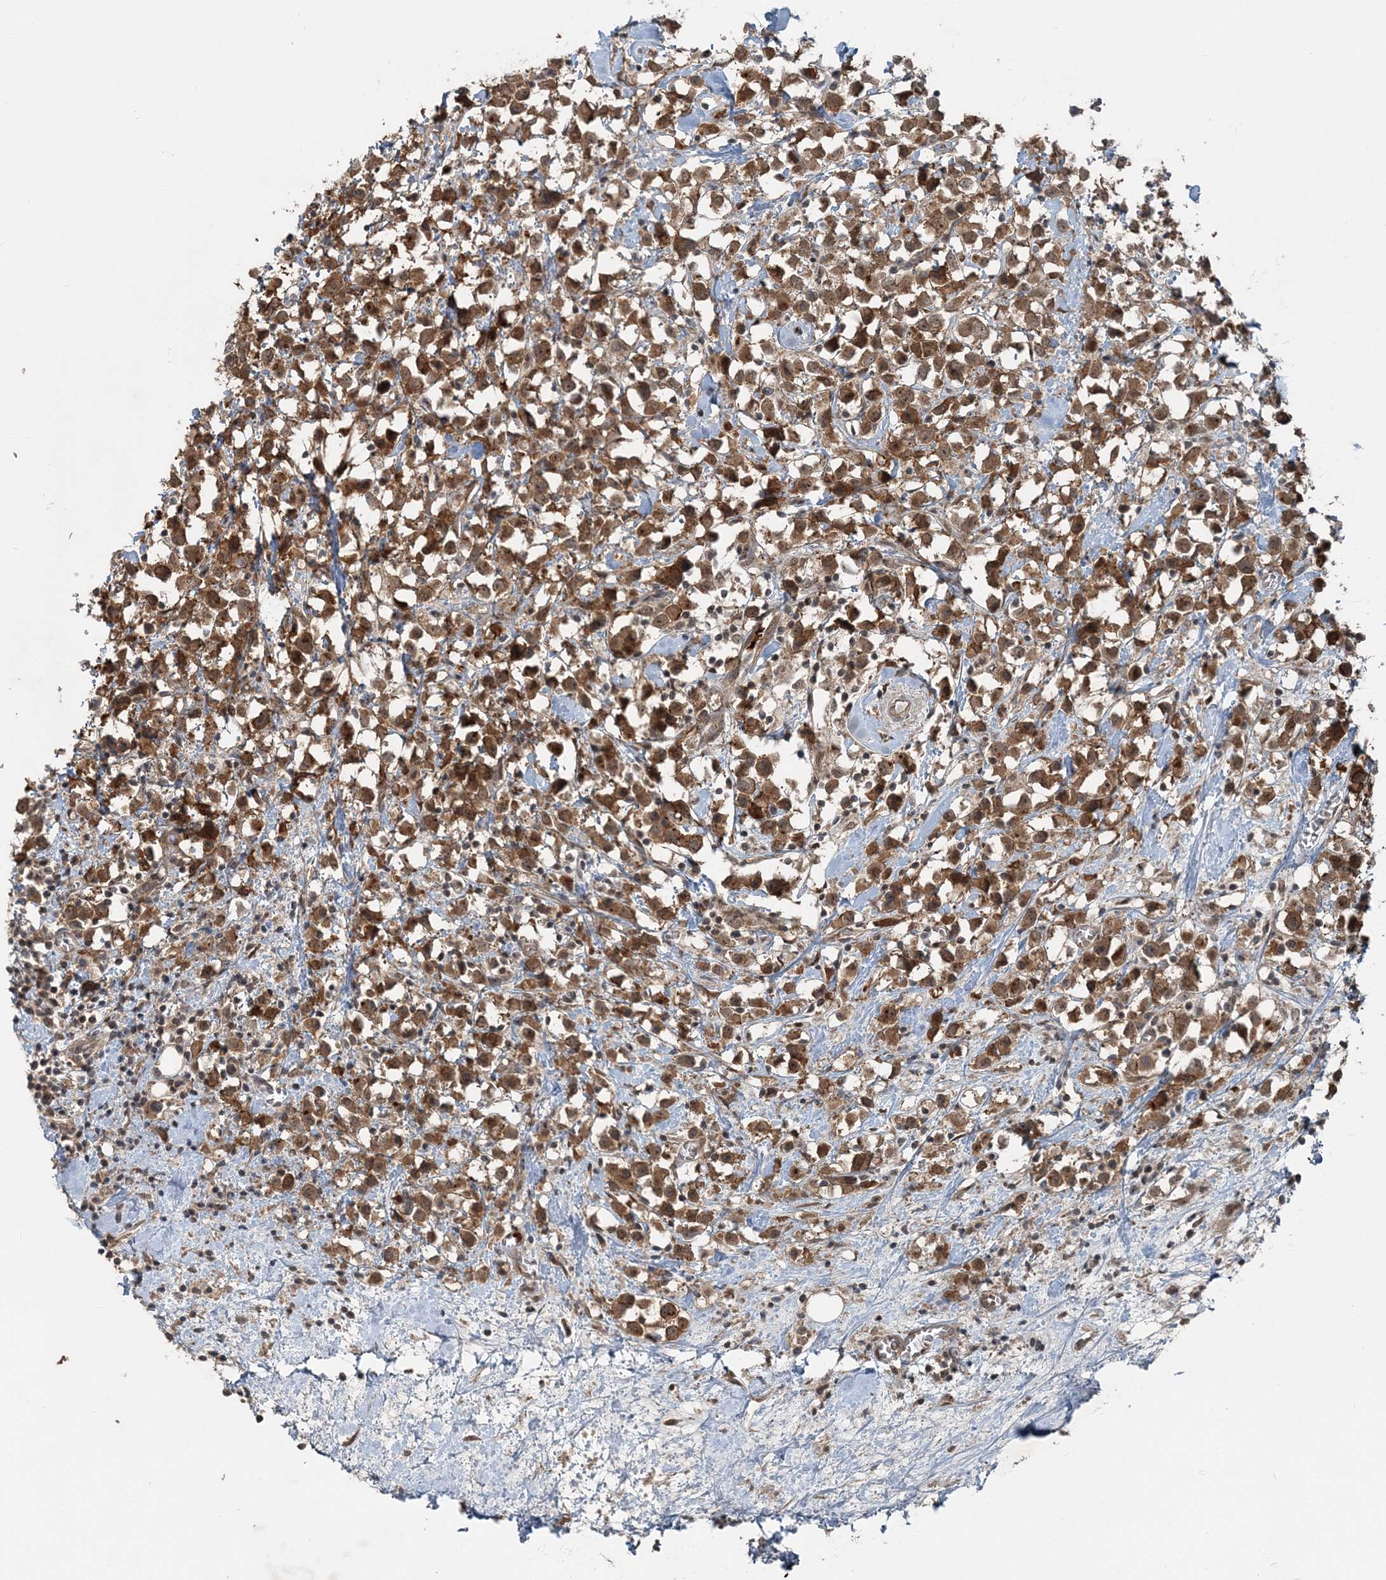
{"staining": {"intensity": "moderate", "quantity": ">75%", "location": "cytoplasmic/membranous,nuclear"}, "tissue": "breast cancer", "cell_type": "Tumor cells", "image_type": "cancer", "snomed": [{"axis": "morphology", "description": "Duct carcinoma"}, {"axis": "topography", "description": "Breast"}], "caption": "This image shows immunohistochemistry staining of intraductal carcinoma (breast), with medium moderate cytoplasmic/membranous and nuclear staining in approximately >75% of tumor cells.", "gene": "FBXL17", "patient": {"sex": "female", "age": 61}}